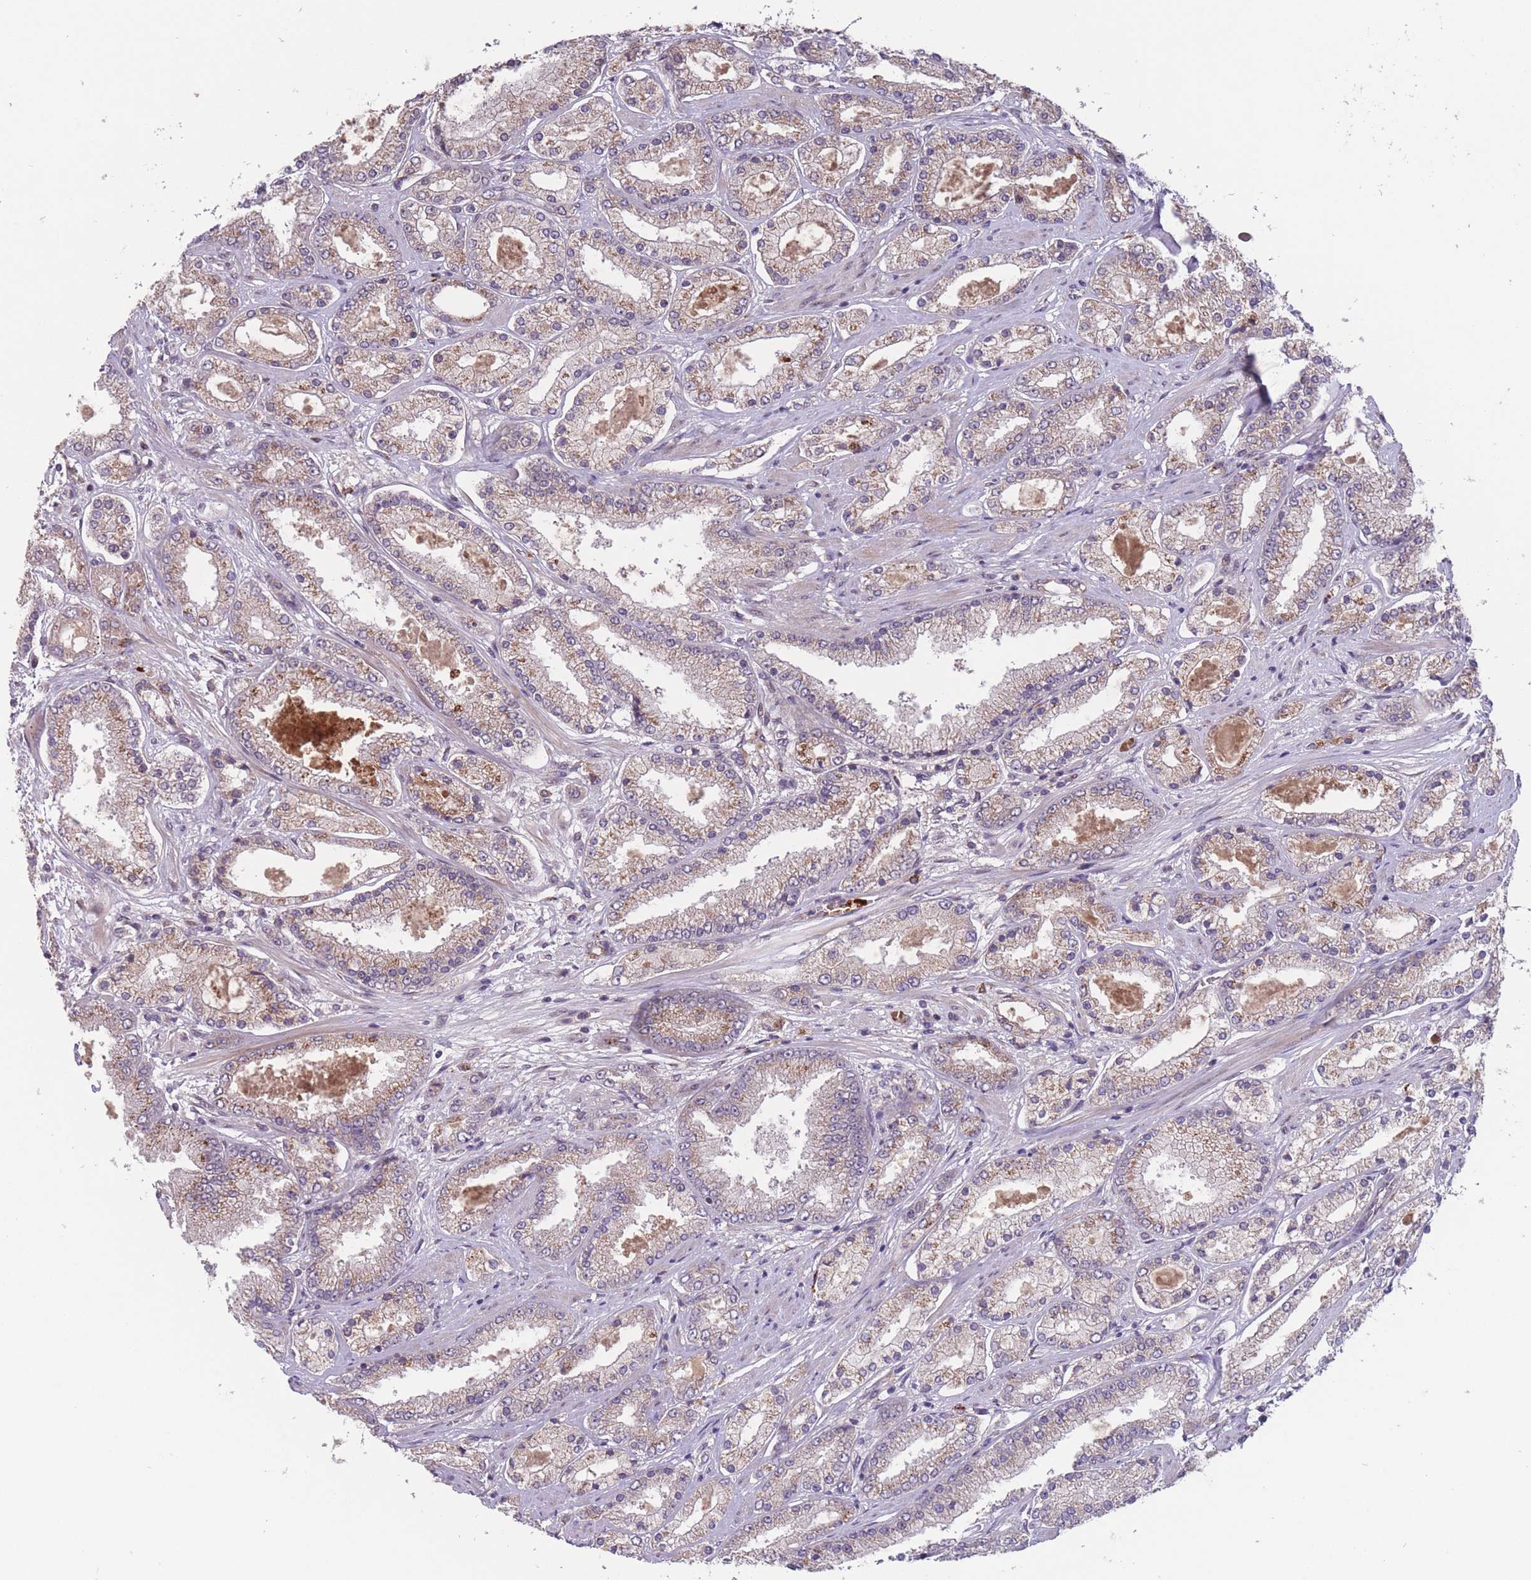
{"staining": {"intensity": "moderate", "quantity": "25%-75%", "location": "cytoplasmic/membranous"}, "tissue": "prostate cancer", "cell_type": "Tumor cells", "image_type": "cancer", "snomed": [{"axis": "morphology", "description": "Adenocarcinoma, High grade"}, {"axis": "topography", "description": "Prostate"}], "caption": "IHC image of neoplastic tissue: human prostate cancer stained using immunohistochemistry demonstrates medium levels of moderate protein expression localized specifically in the cytoplasmic/membranous of tumor cells, appearing as a cytoplasmic/membranous brown color.", "gene": "SECTM1", "patient": {"sex": "male", "age": 69}}